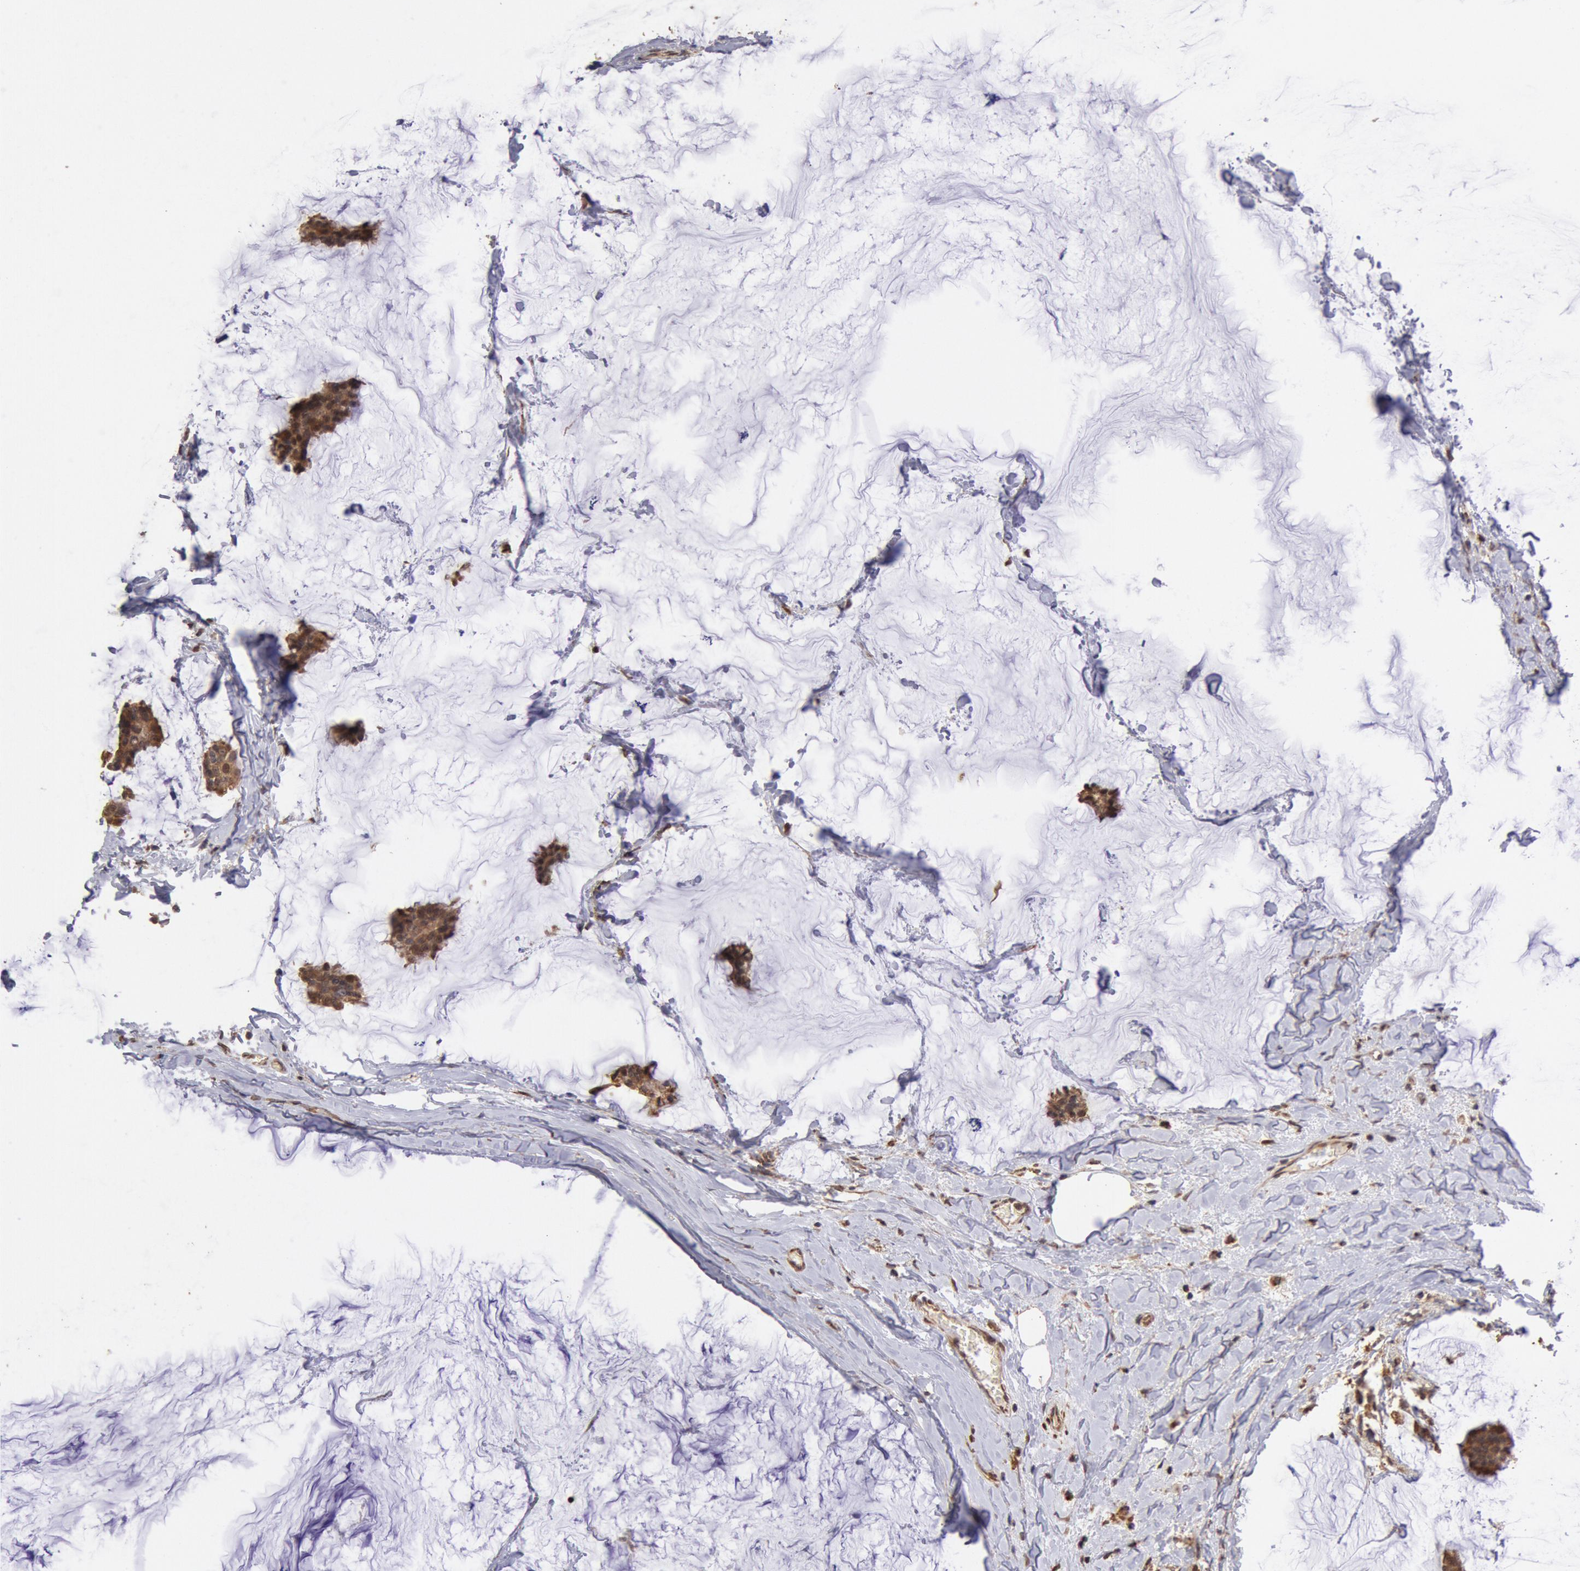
{"staining": {"intensity": "strong", "quantity": ">75%", "location": "cytoplasmic/membranous,nuclear"}, "tissue": "breast cancer", "cell_type": "Tumor cells", "image_type": "cancer", "snomed": [{"axis": "morphology", "description": "Duct carcinoma"}, {"axis": "topography", "description": "Breast"}], "caption": "Immunohistochemistry of human breast infiltrating ductal carcinoma displays high levels of strong cytoplasmic/membranous and nuclear staining in about >75% of tumor cells.", "gene": "COMT", "patient": {"sex": "female", "age": 93}}